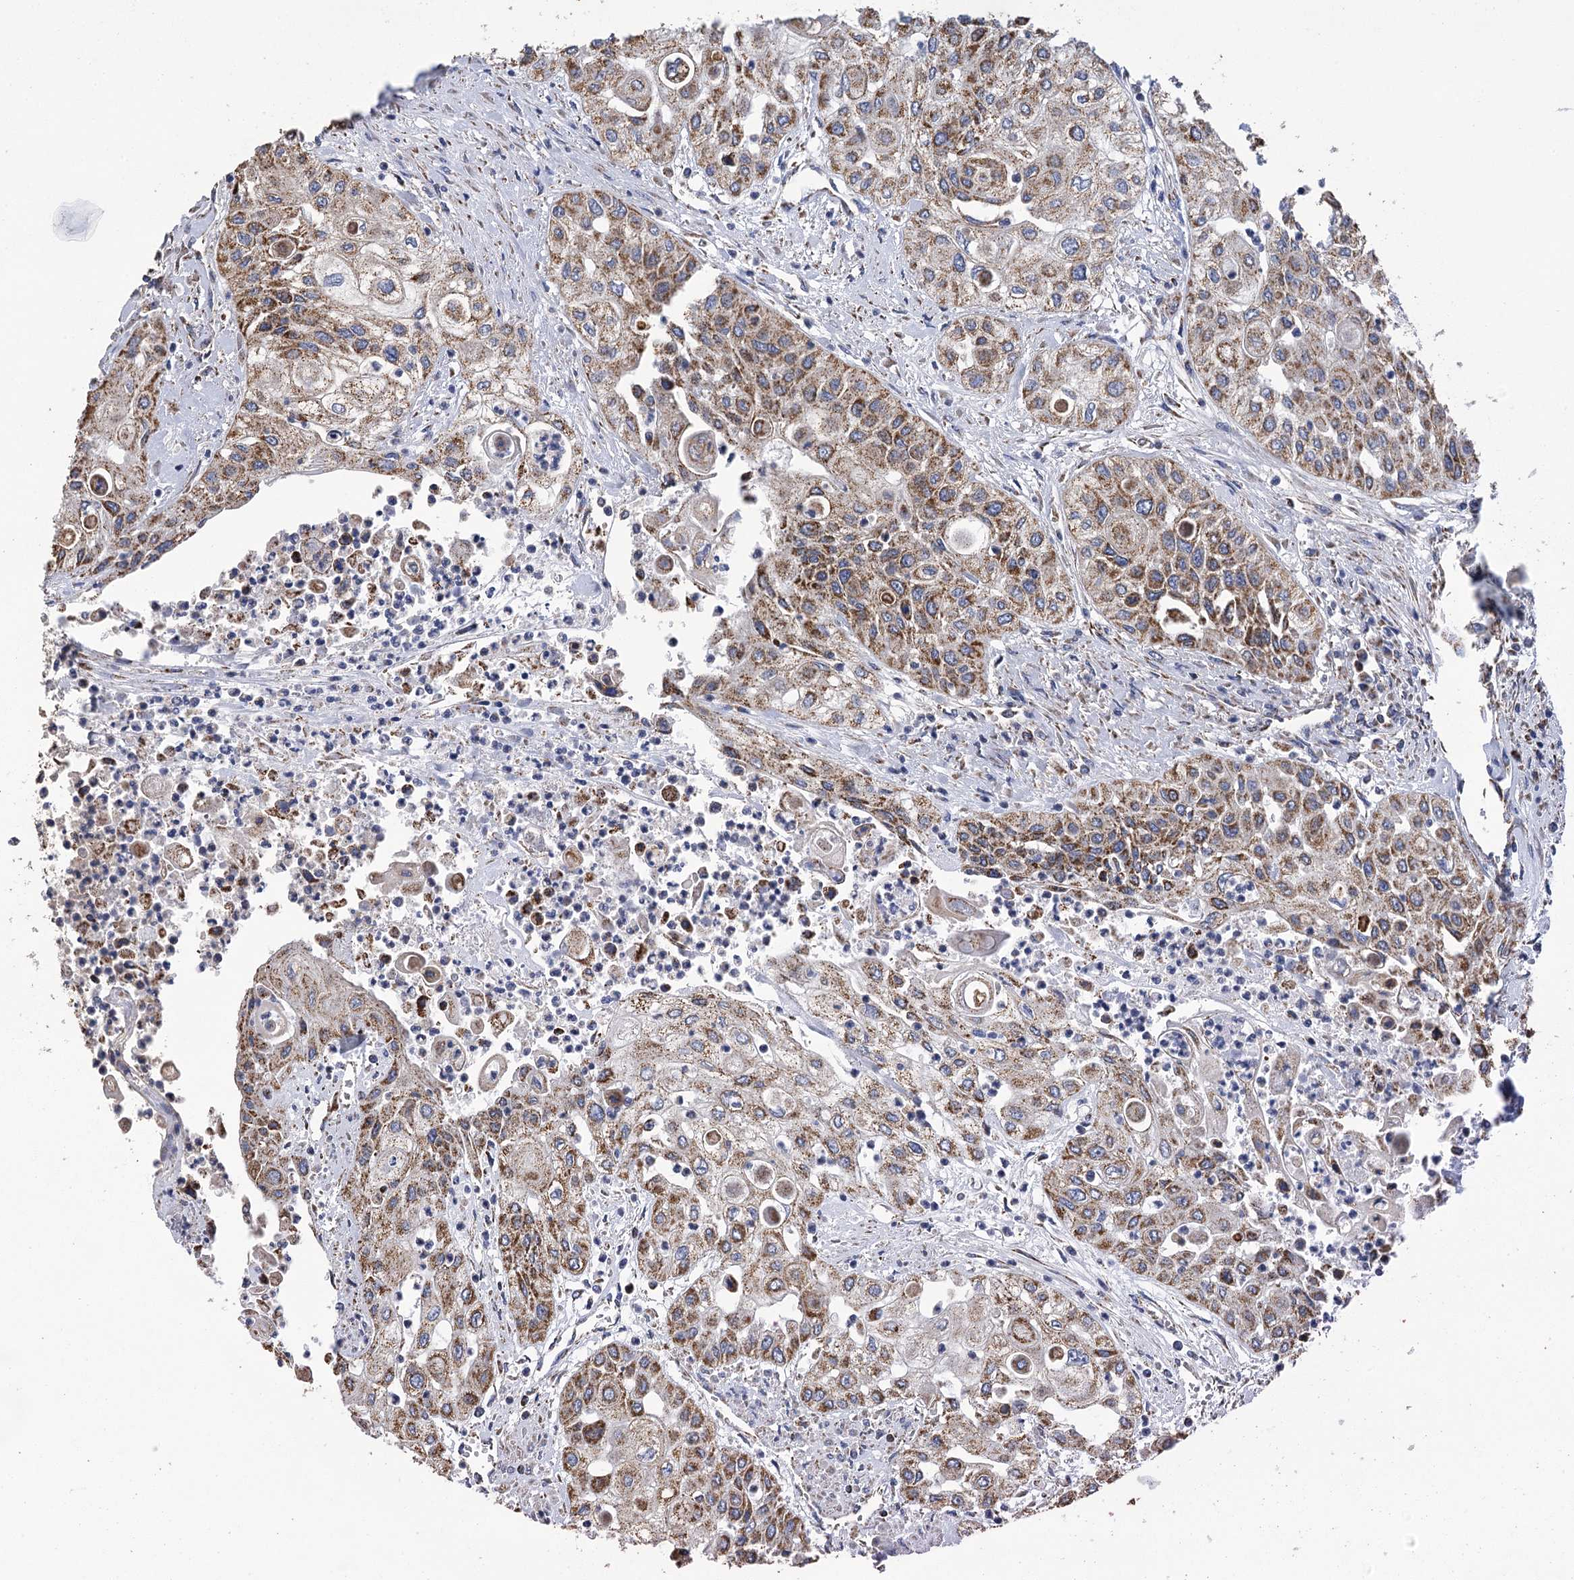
{"staining": {"intensity": "moderate", "quantity": ">75%", "location": "cytoplasmic/membranous"}, "tissue": "urothelial cancer", "cell_type": "Tumor cells", "image_type": "cancer", "snomed": [{"axis": "morphology", "description": "Urothelial carcinoma, High grade"}, {"axis": "topography", "description": "Urinary bladder"}], "caption": "High-magnification brightfield microscopy of urothelial cancer stained with DAB (brown) and counterstained with hematoxylin (blue). tumor cells exhibit moderate cytoplasmic/membranous positivity is present in about>75% of cells.", "gene": "CCDC73", "patient": {"sex": "female", "age": 79}}